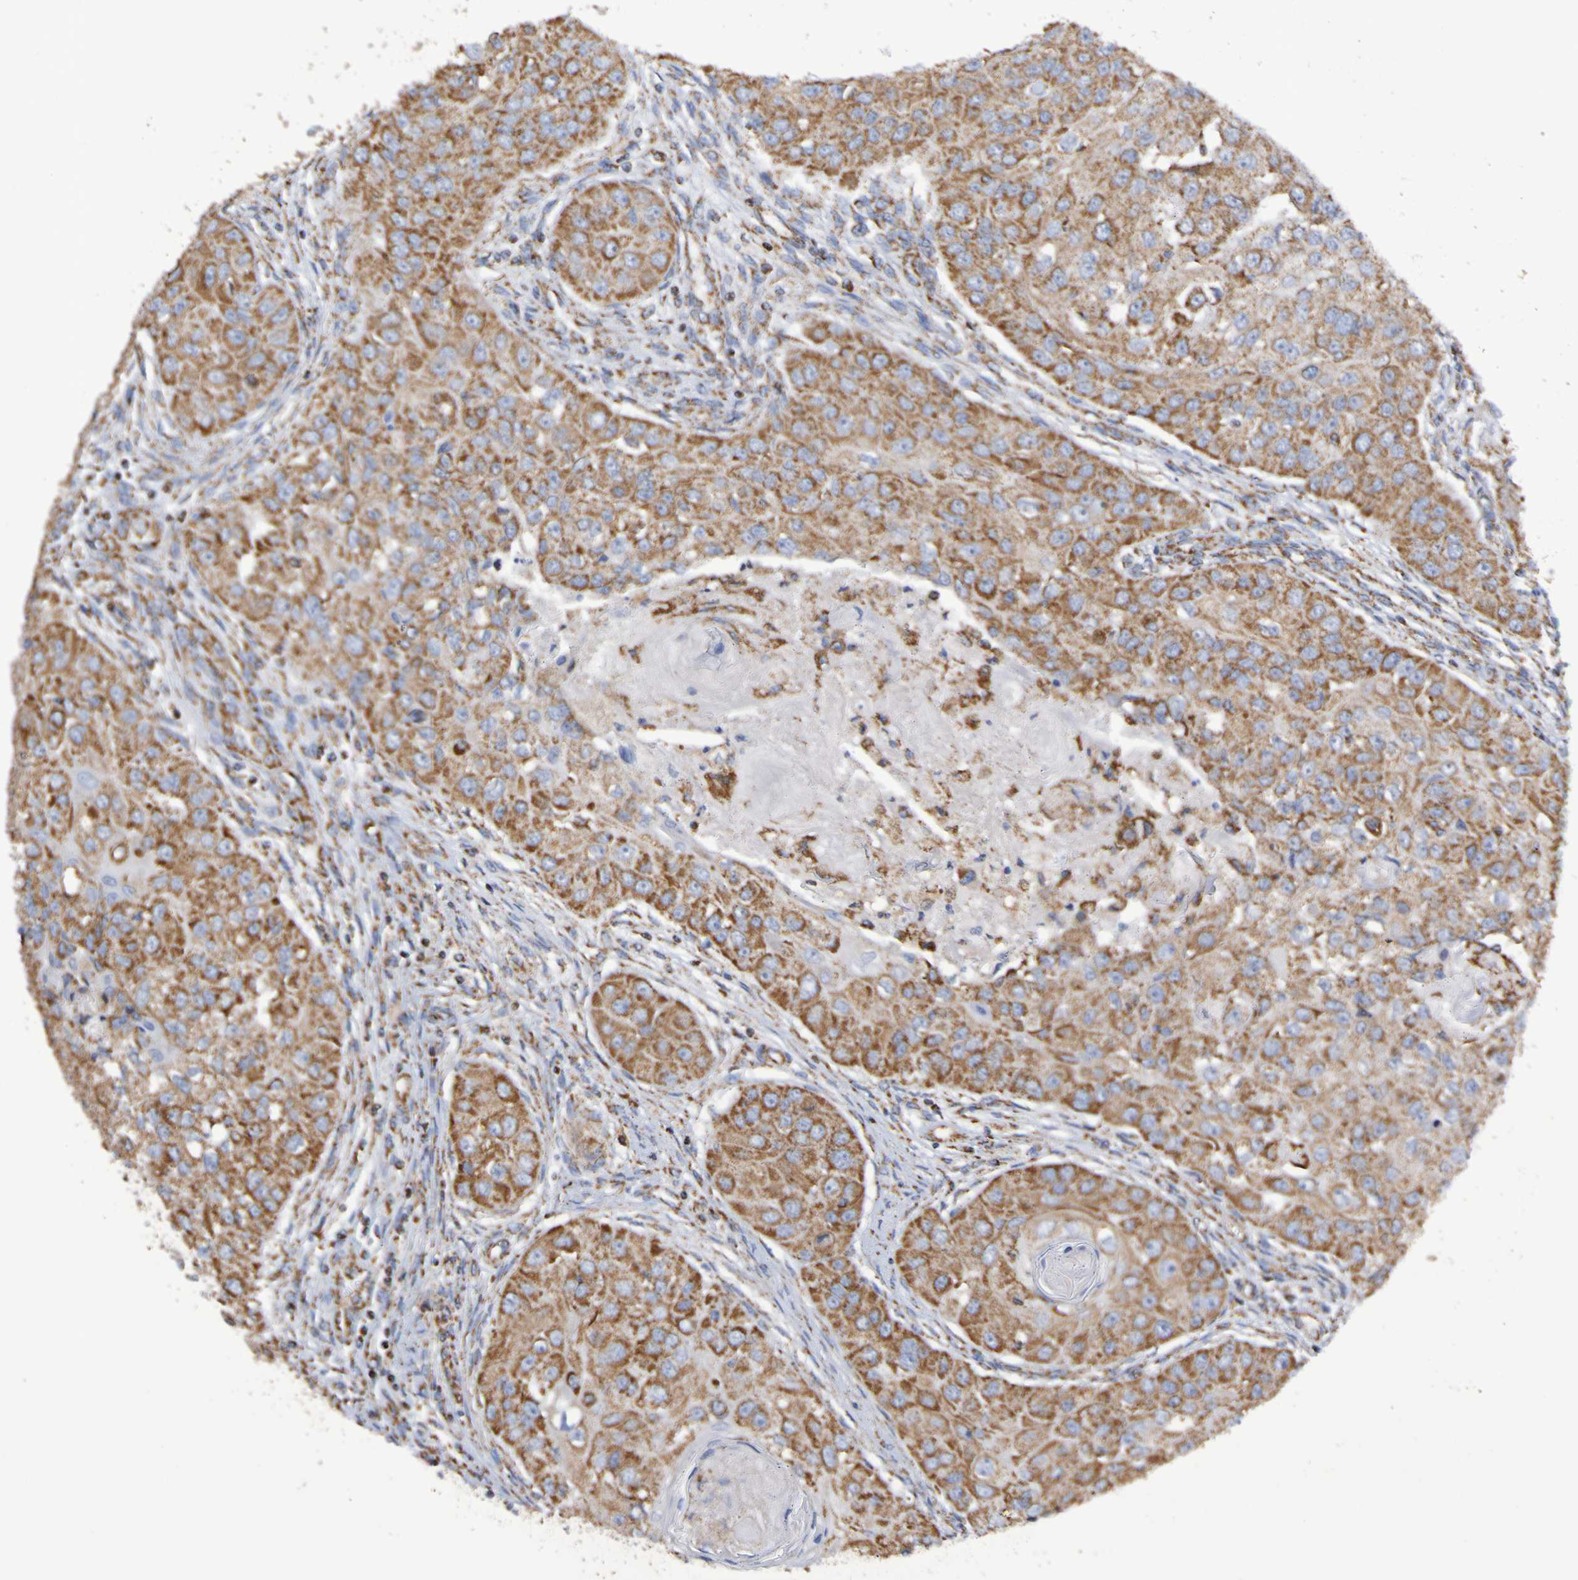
{"staining": {"intensity": "moderate", "quantity": ">75%", "location": "cytoplasmic/membranous"}, "tissue": "head and neck cancer", "cell_type": "Tumor cells", "image_type": "cancer", "snomed": [{"axis": "morphology", "description": "Normal tissue, NOS"}, {"axis": "morphology", "description": "Squamous cell carcinoma, NOS"}, {"axis": "topography", "description": "Skeletal muscle"}, {"axis": "topography", "description": "Head-Neck"}], "caption": "Immunohistochemistry of head and neck cancer demonstrates medium levels of moderate cytoplasmic/membranous staining in approximately >75% of tumor cells.", "gene": "IL18R1", "patient": {"sex": "male", "age": 51}}